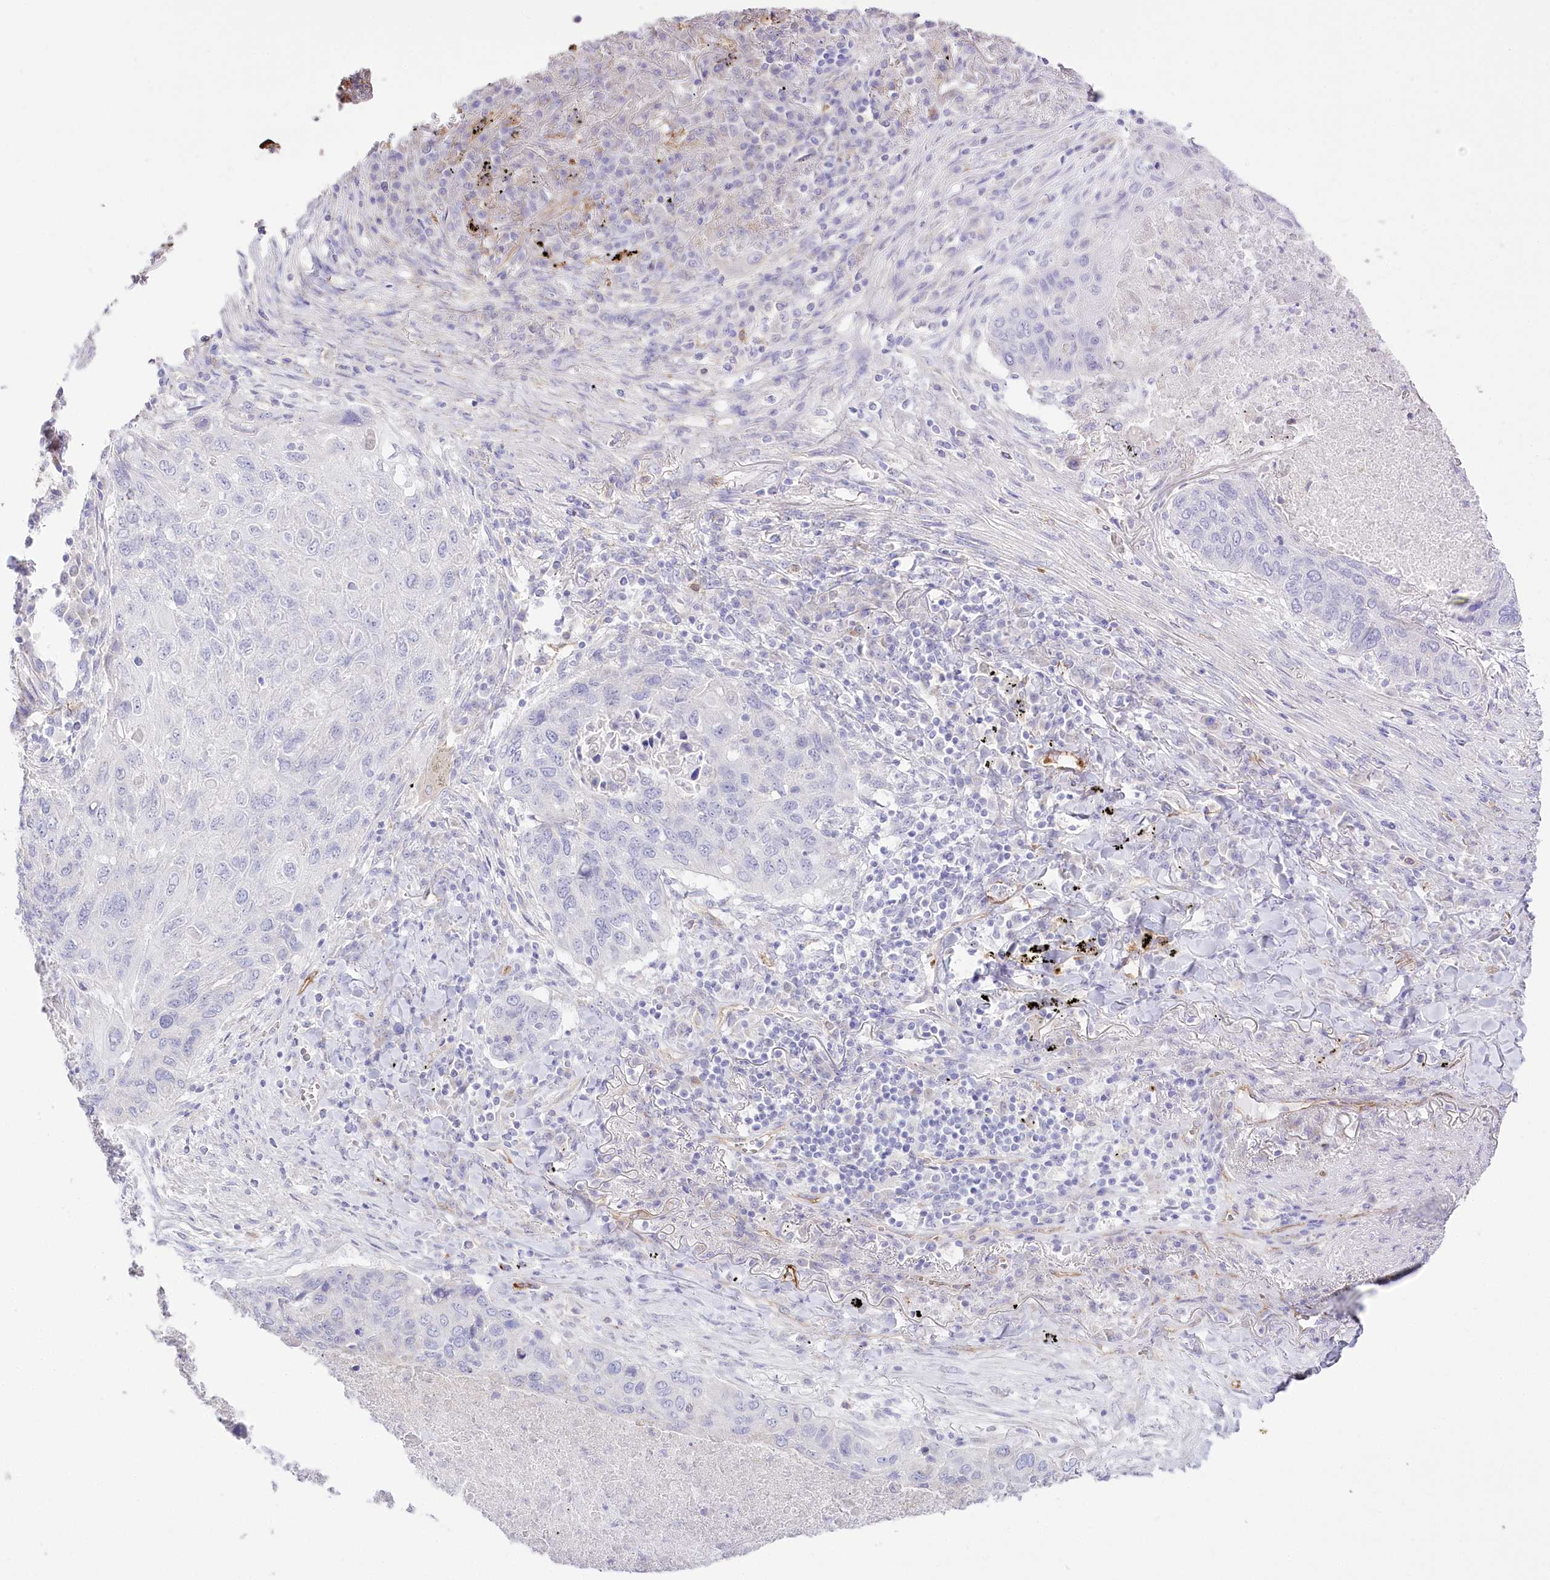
{"staining": {"intensity": "negative", "quantity": "none", "location": "none"}, "tissue": "lung cancer", "cell_type": "Tumor cells", "image_type": "cancer", "snomed": [{"axis": "morphology", "description": "Squamous cell carcinoma, NOS"}, {"axis": "topography", "description": "Lung"}], "caption": "High magnification brightfield microscopy of lung cancer stained with DAB (3,3'-diaminobenzidine) (brown) and counterstained with hematoxylin (blue): tumor cells show no significant expression.", "gene": "SLC39A10", "patient": {"sex": "female", "age": 63}}